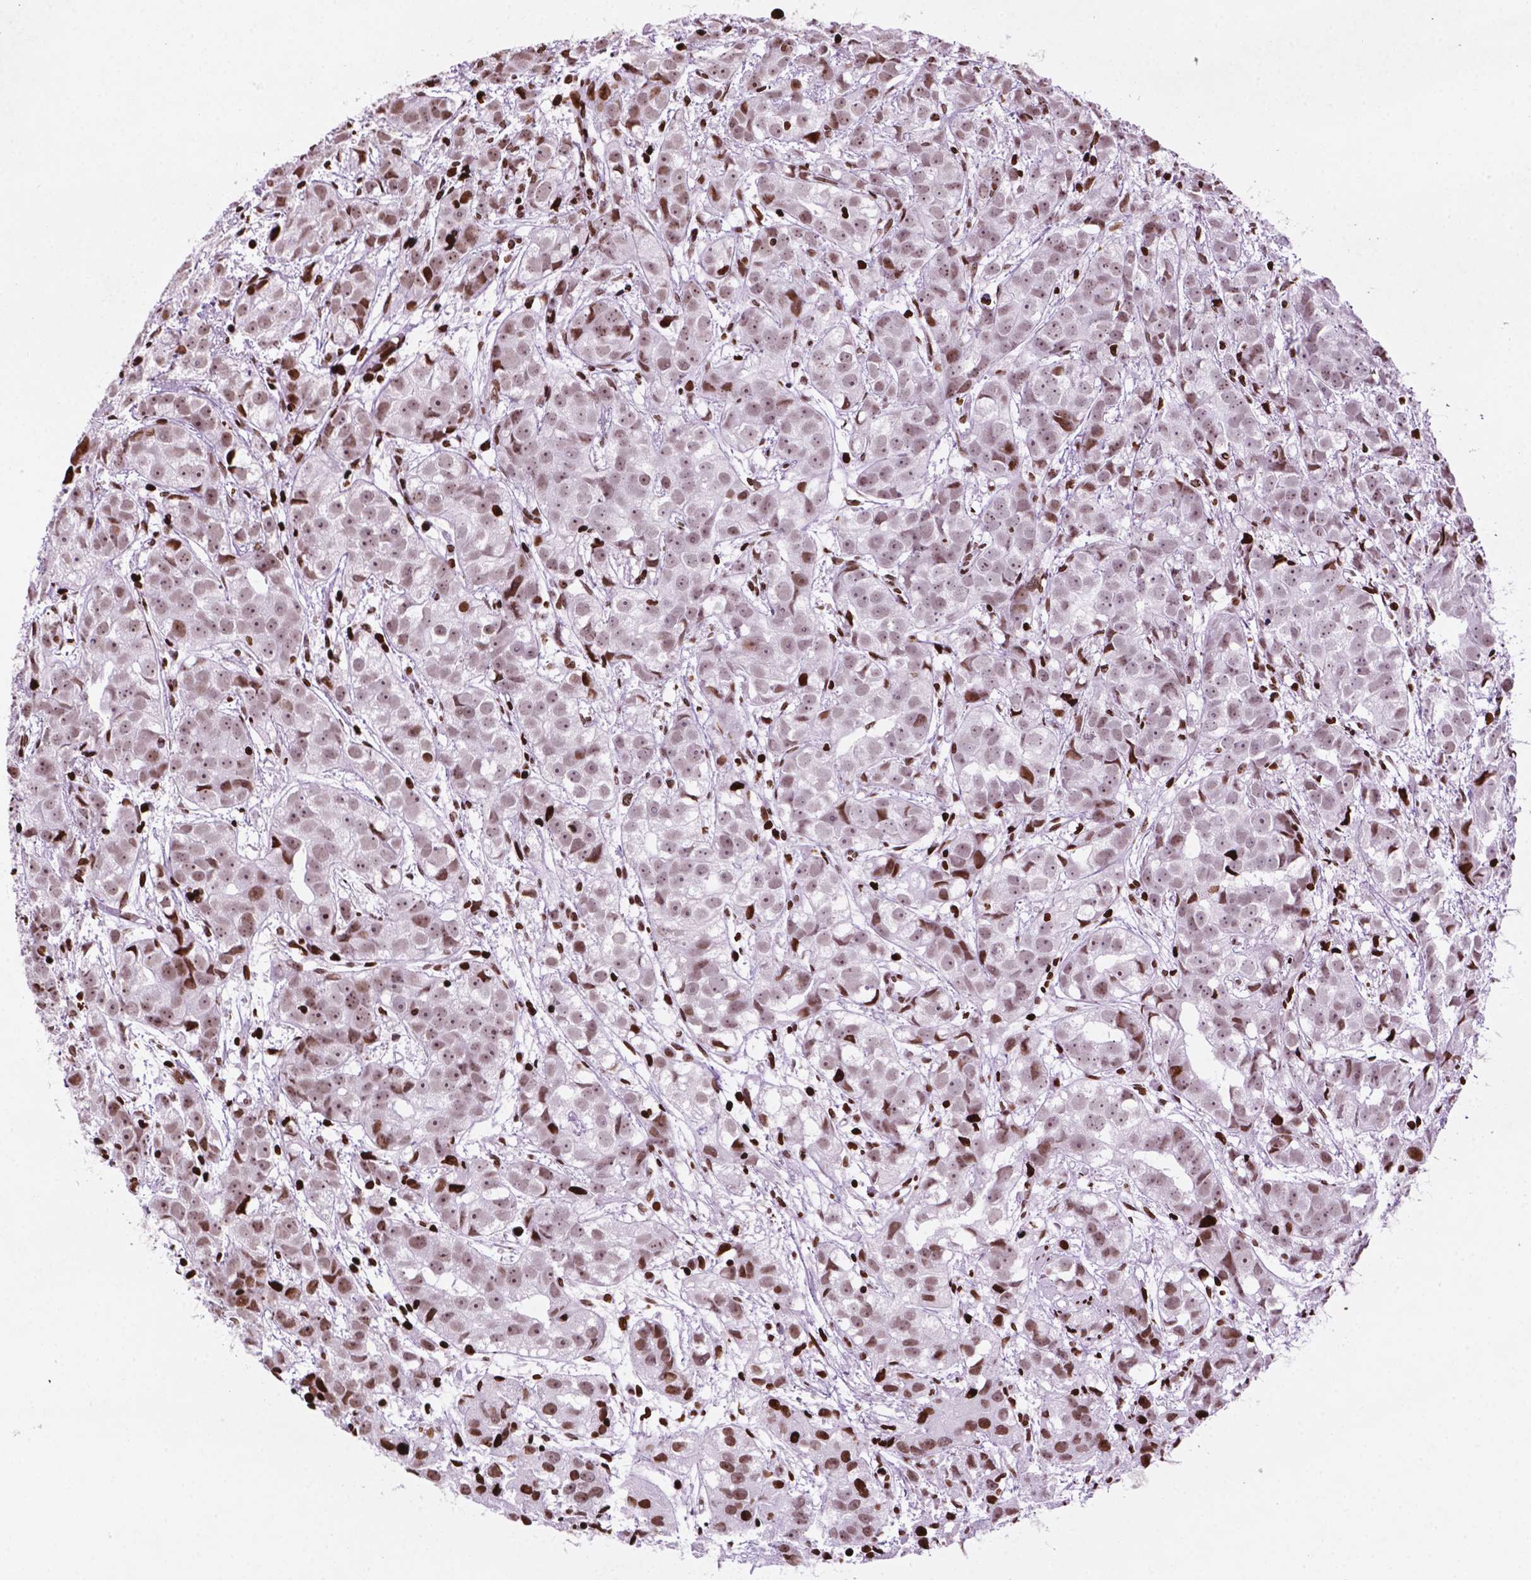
{"staining": {"intensity": "moderate", "quantity": "<25%", "location": "nuclear"}, "tissue": "prostate cancer", "cell_type": "Tumor cells", "image_type": "cancer", "snomed": [{"axis": "morphology", "description": "Adenocarcinoma, High grade"}, {"axis": "topography", "description": "Prostate"}], "caption": "Protein analysis of prostate cancer tissue shows moderate nuclear expression in about <25% of tumor cells.", "gene": "TMEM250", "patient": {"sex": "male", "age": 68}}